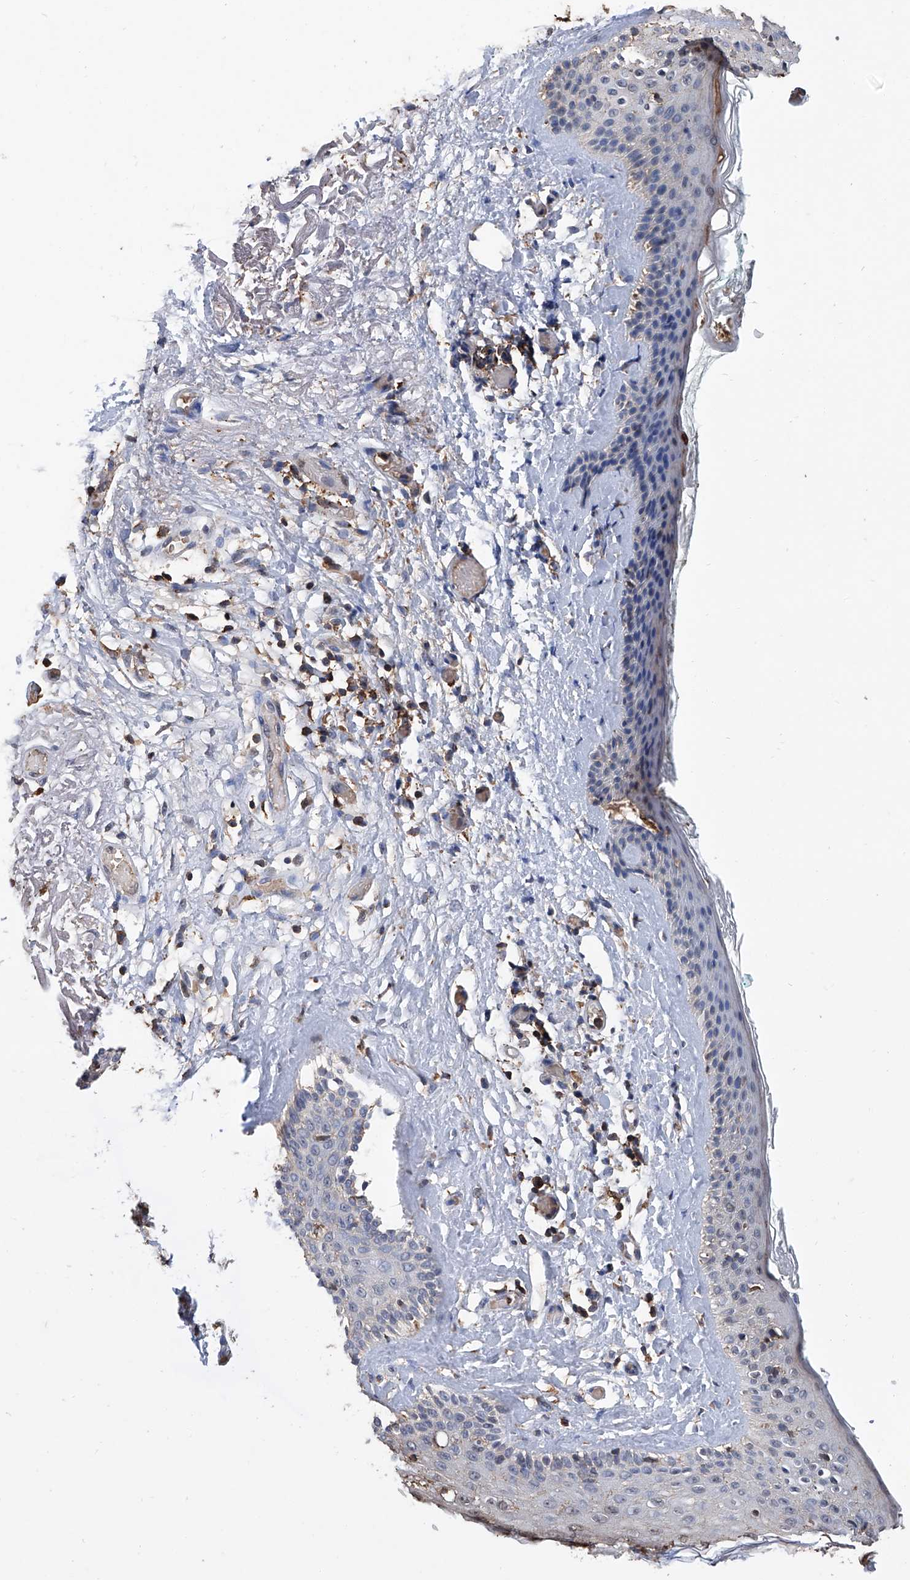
{"staining": {"intensity": "weak", "quantity": "<25%", "location": "cytoplasmic/membranous"}, "tissue": "skin cancer", "cell_type": "Tumor cells", "image_type": "cancer", "snomed": [{"axis": "morphology", "description": "Basal cell carcinoma"}, {"axis": "topography", "description": "Skin"}], "caption": "Immunohistochemical staining of human basal cell carcinoma (skin) exhibits no significant expression in tumor cells.", "gene": "GPT", "patient": {"sex": "female", "age": 84}}